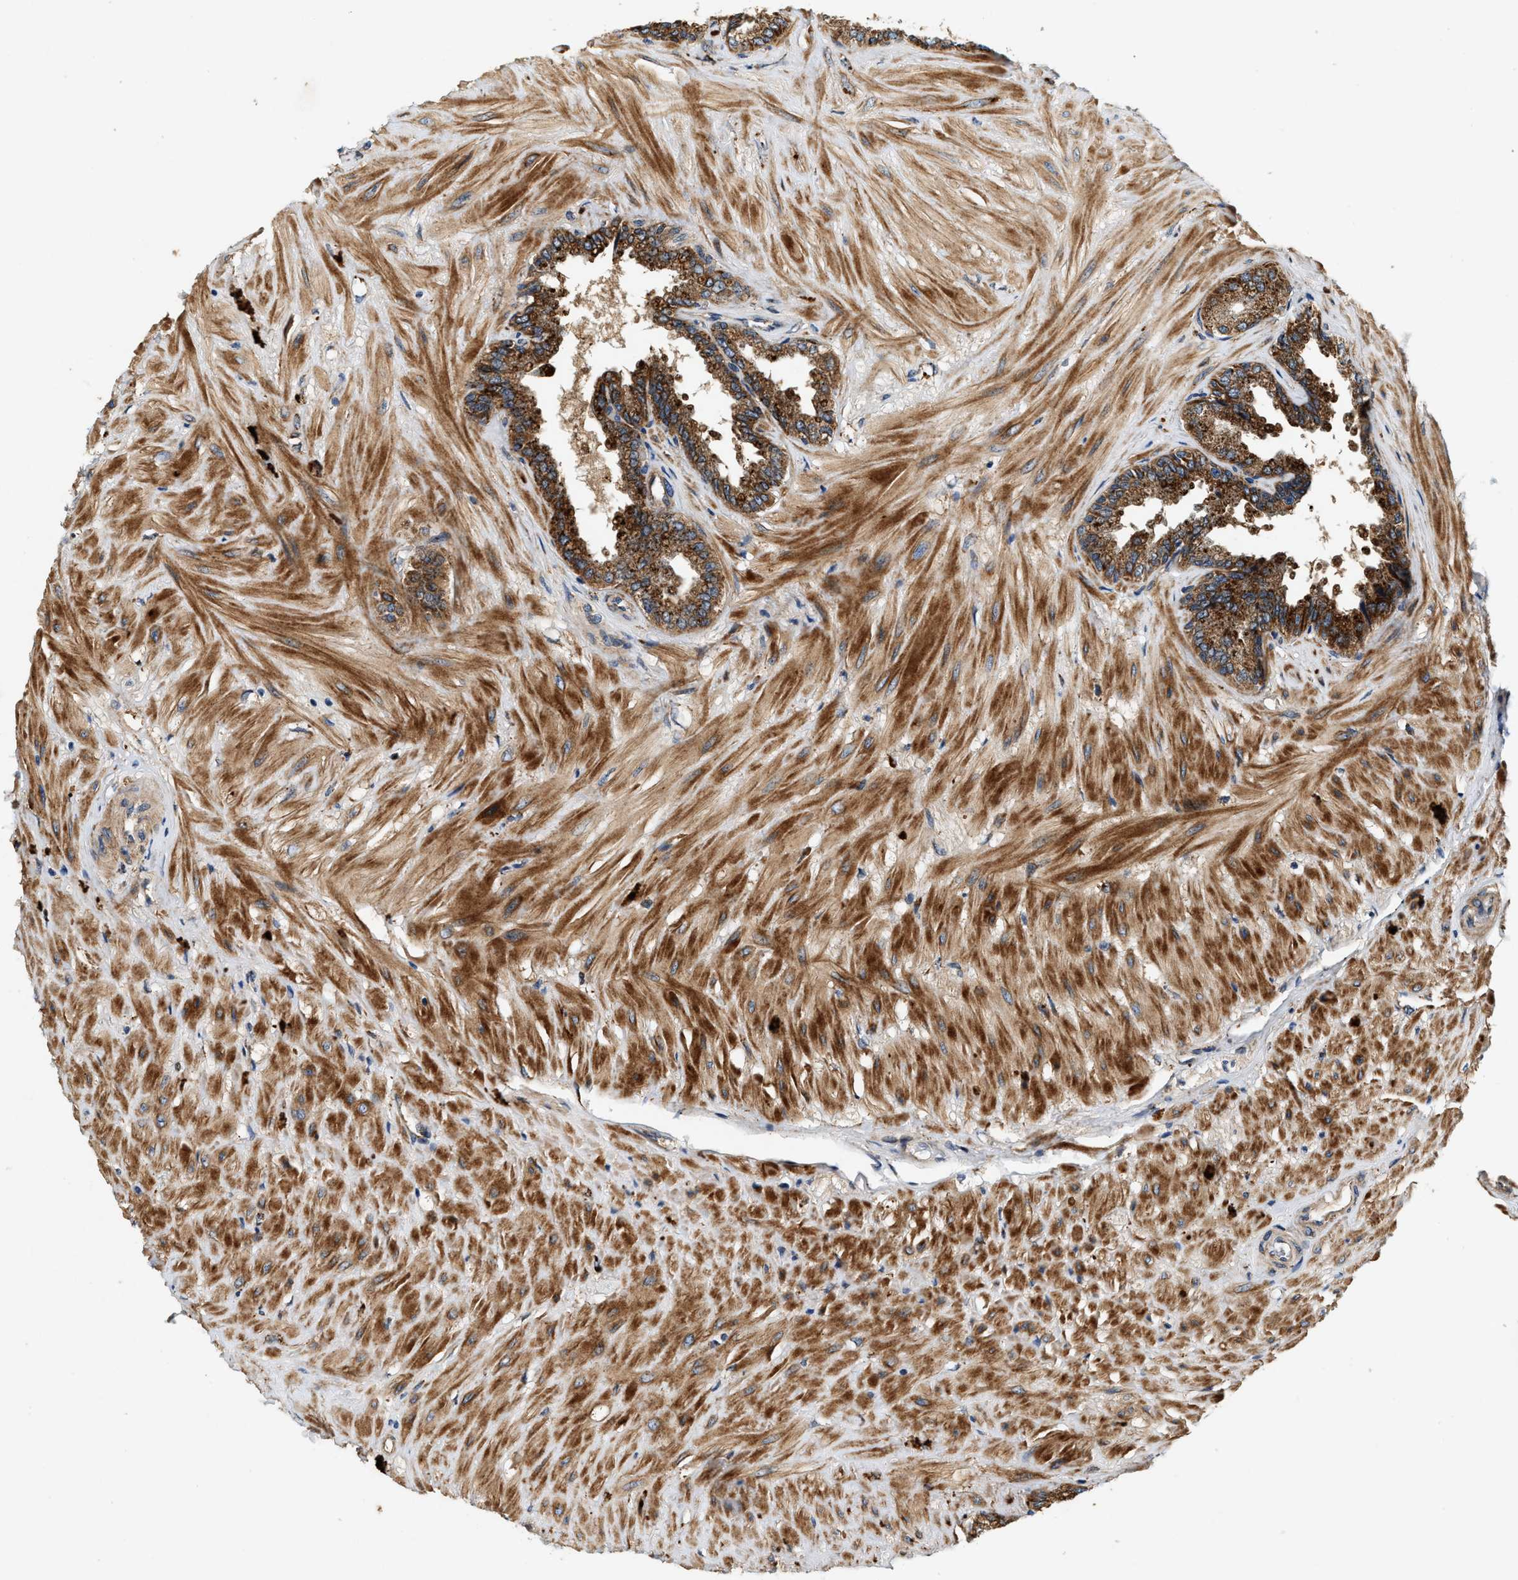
{"staining": {"intensity": "strong", "quantity": ">75%", "location": "cytoplasmic/membranous"}, "tissue": "seminal vesicle", "cell_type": "Glandular cells", "image_type": "normal", "snomed": [{"axis": "morphology", "description": "Normal tissue, NOS"}, {"axis": "topography", "description": "Seminal veicle"}], "caption": "Protein expression analysis of unremarkable human seminal vesicle reveals strong cytoplasmic/membranous positivity in about >75% of glandular cells. Immunohistochemistry (ihc) stains the protein of interest in brown and the nuclei are stained blue.", "gene": "DUSP10", "patient": {"sex": "male", "age": 46}}